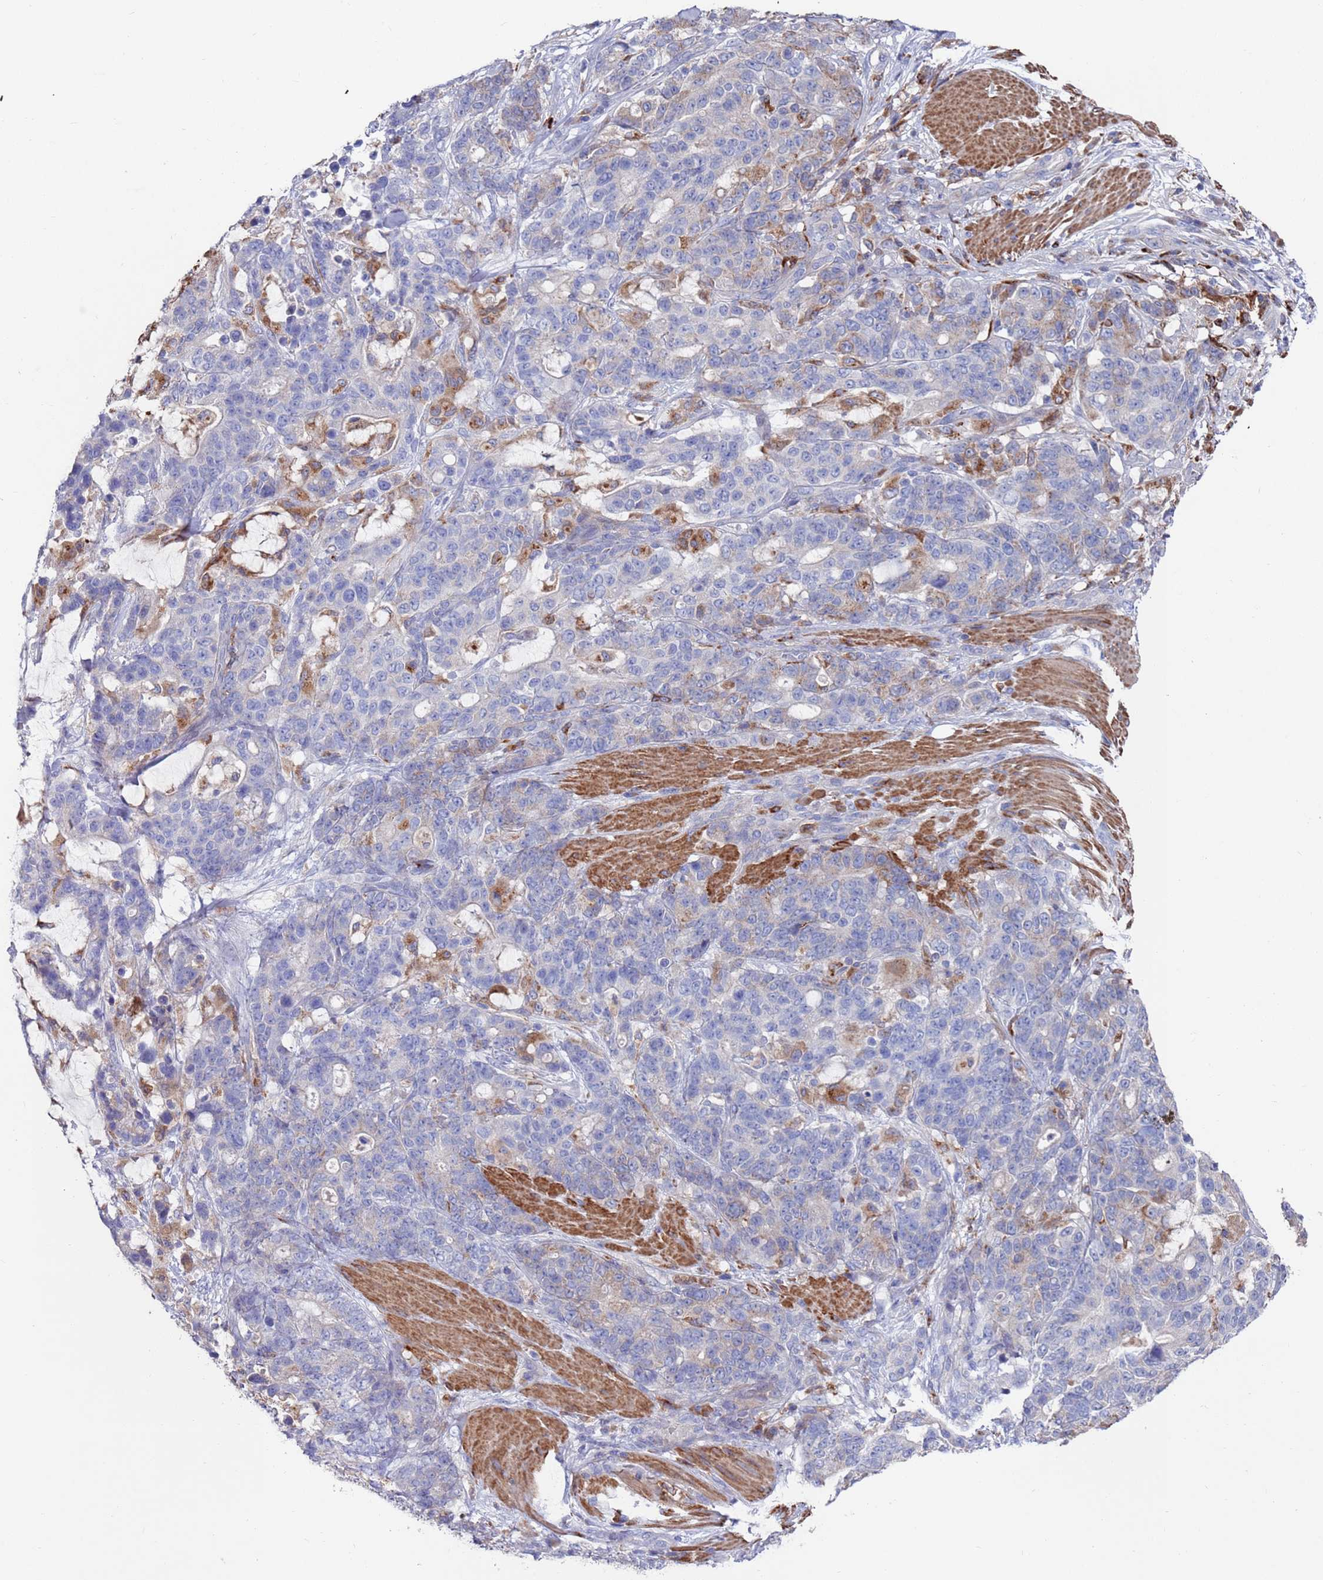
{"staining": {"intensity": "negative", "quantity": "none", "location": "none"}, "tissue": "stomach cancer", "cell_type": "Tumor cells", "image_type": "cancer", "snomed": [{"axis": "morphology", "description": "Normal tissue, NOS"}, {"axis": "morphology", "description": "Adenocarcinoma, NOS"}, {"axis": "topography", "description": "Stomach"}], "caption": "This is an IHC photomicrograph of stomach cancer (adenocarcinoma). There is no staining in tumor cells.", "gene": "GREB1L", "patient": {"sex": "female", "age": 64}}